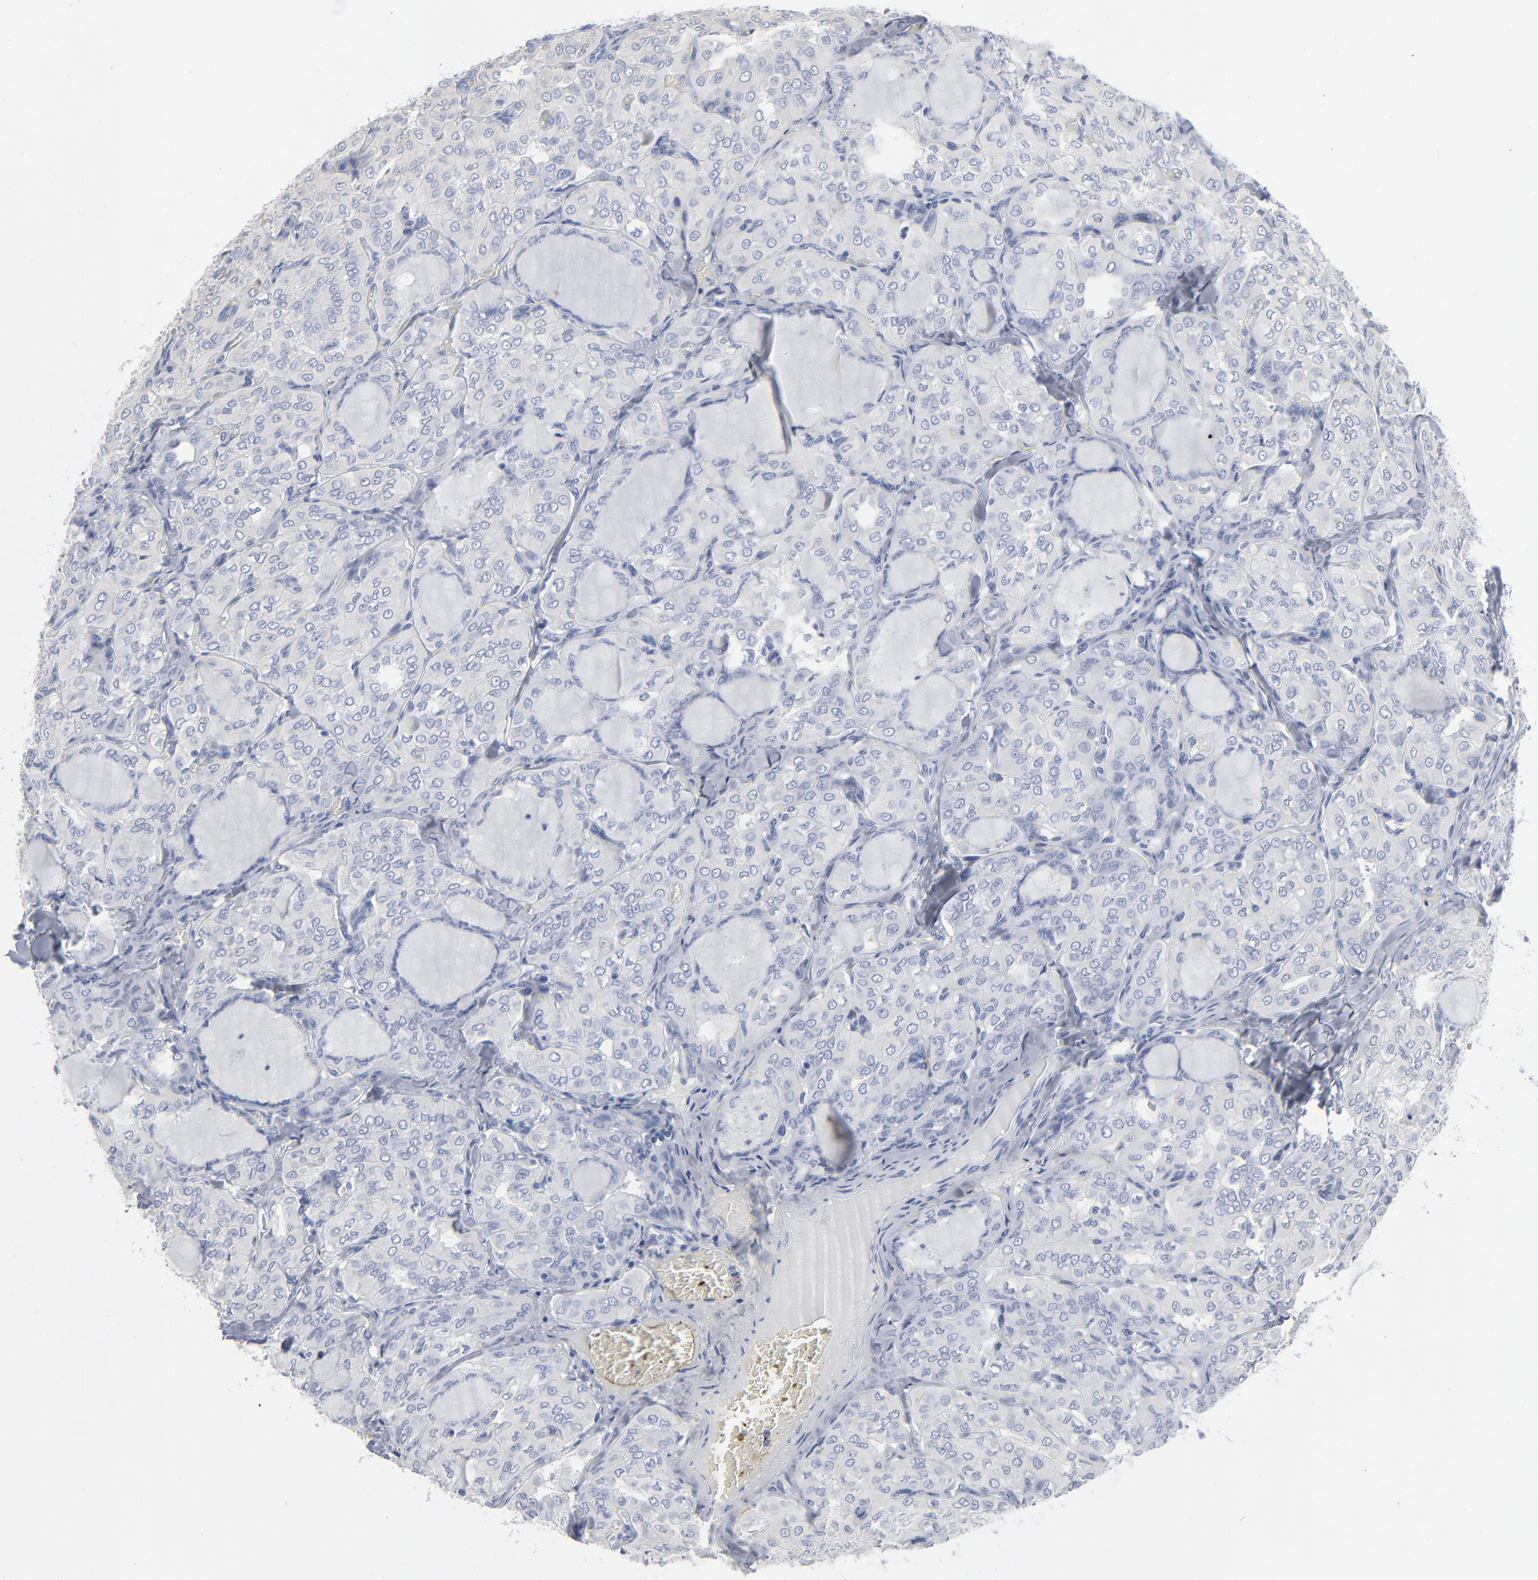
{"staining": {"intensity": "negative", "quantity": "none", "location": "none"}, "tissue": "thyroid cancer", "cell_type": "Tumor cells", "image_type": "cancer", "snomed": [{"axis": "morphology", "description": "Papillary adenocarcinoma, NOS"}, {"axis": "topography", "description": "Thyroid gland"}], "caption": "IHC of thyroid cancer shows no expression in tumor cells.", "gene": "PAGE1", "patient": {"sex": "male", "age": 20}}